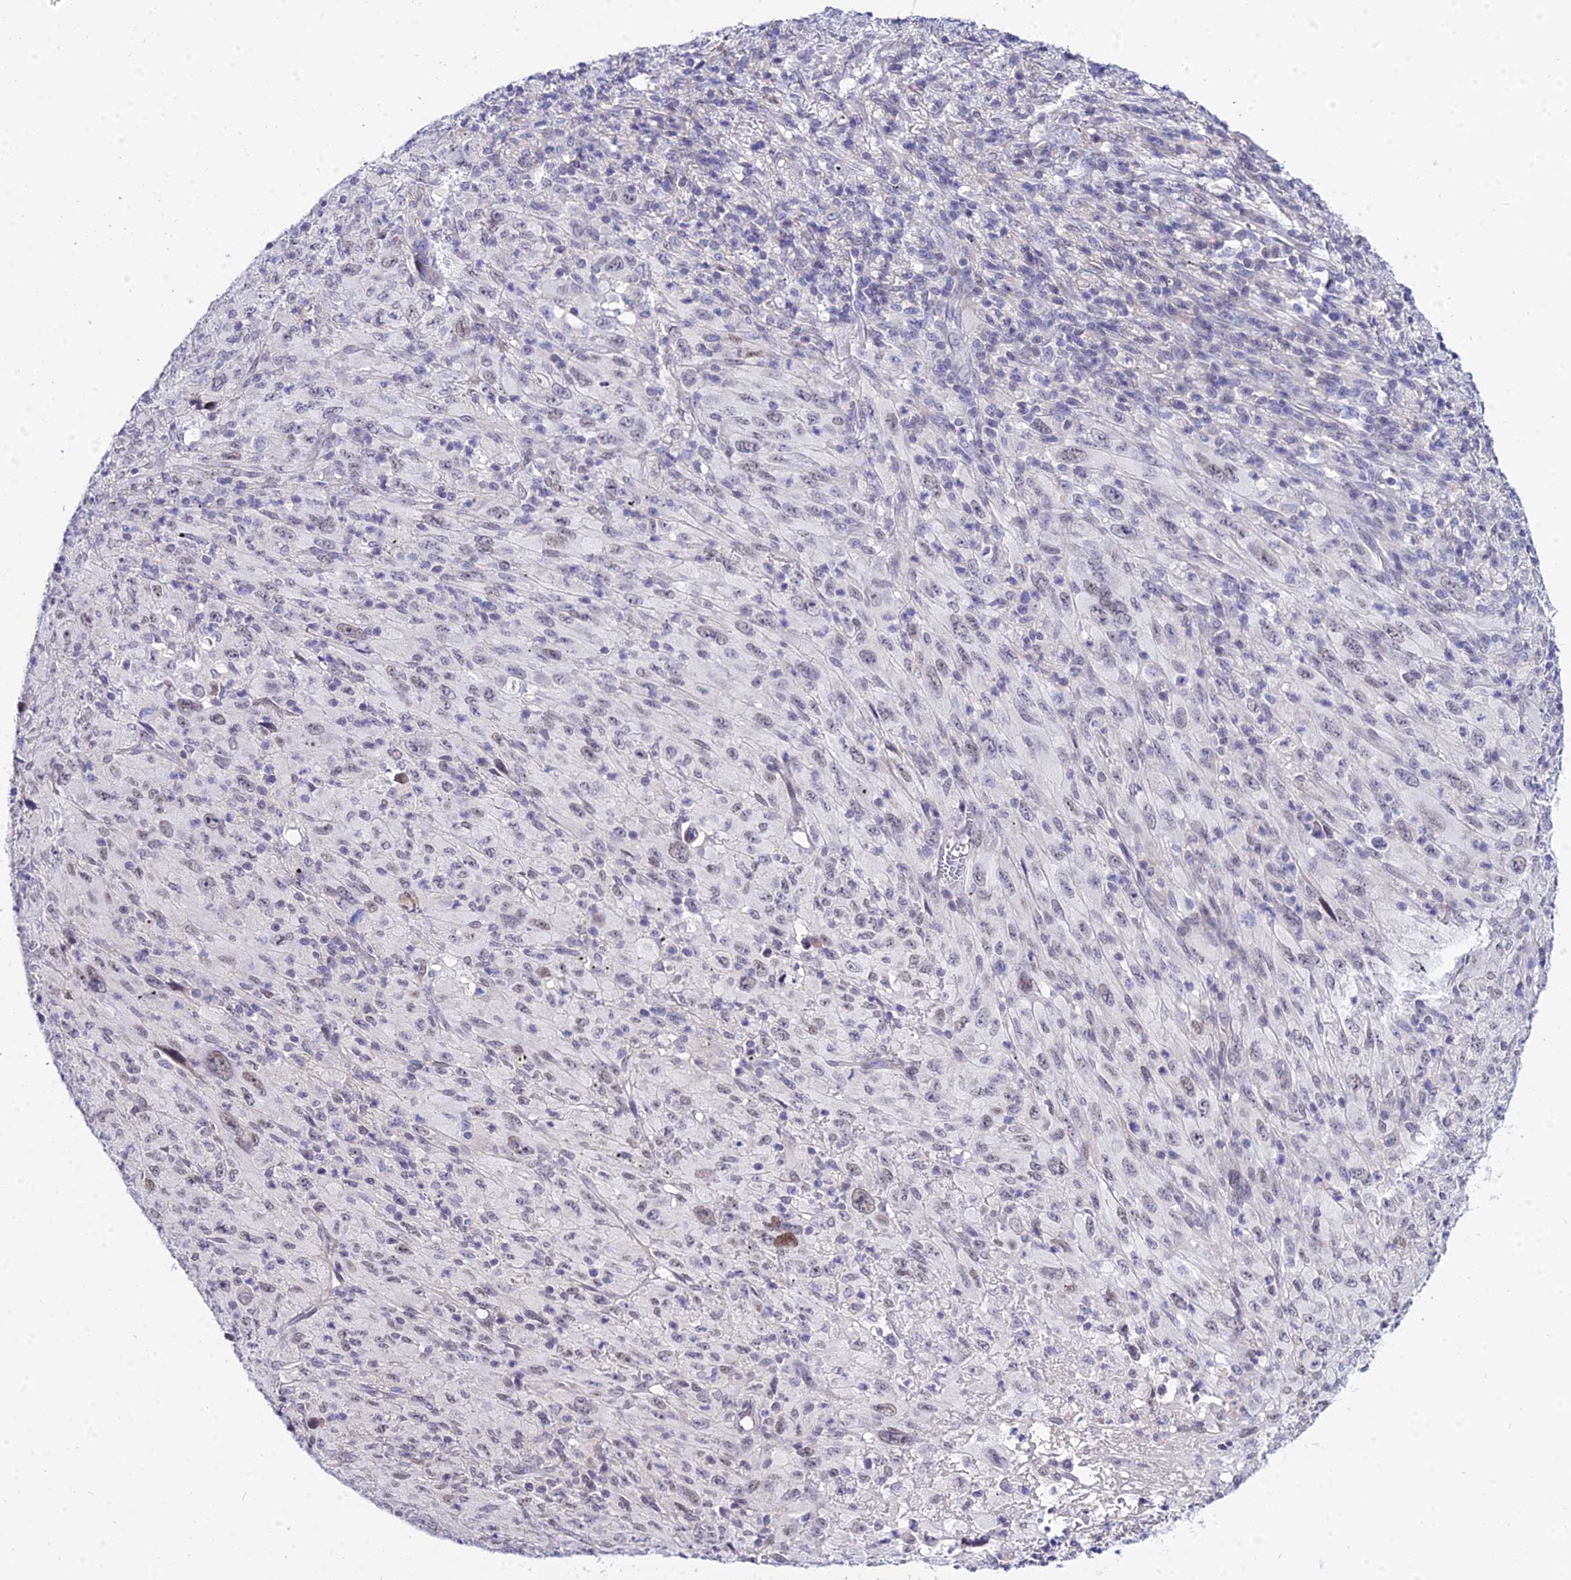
{"staining": {"intensity": "negative", "quantity": "none", "location": "none"}, "tissue": "melanoma", "cell_type": "Tumor cells", "image_type": "cancer", "snomed": [{"axis": "morphology", "description": "Malignant melanoma, Metastatic site"}, {"axis": "topography", "description": "Skin"}], "caption": "Human malignant melanoma (metastatic site) stained for a protein using immunohistochemistry (IHC) reveals no expression in tumor cells.", "gene": "ZNF628", "patient": {"sex": "female", "age": 56}}